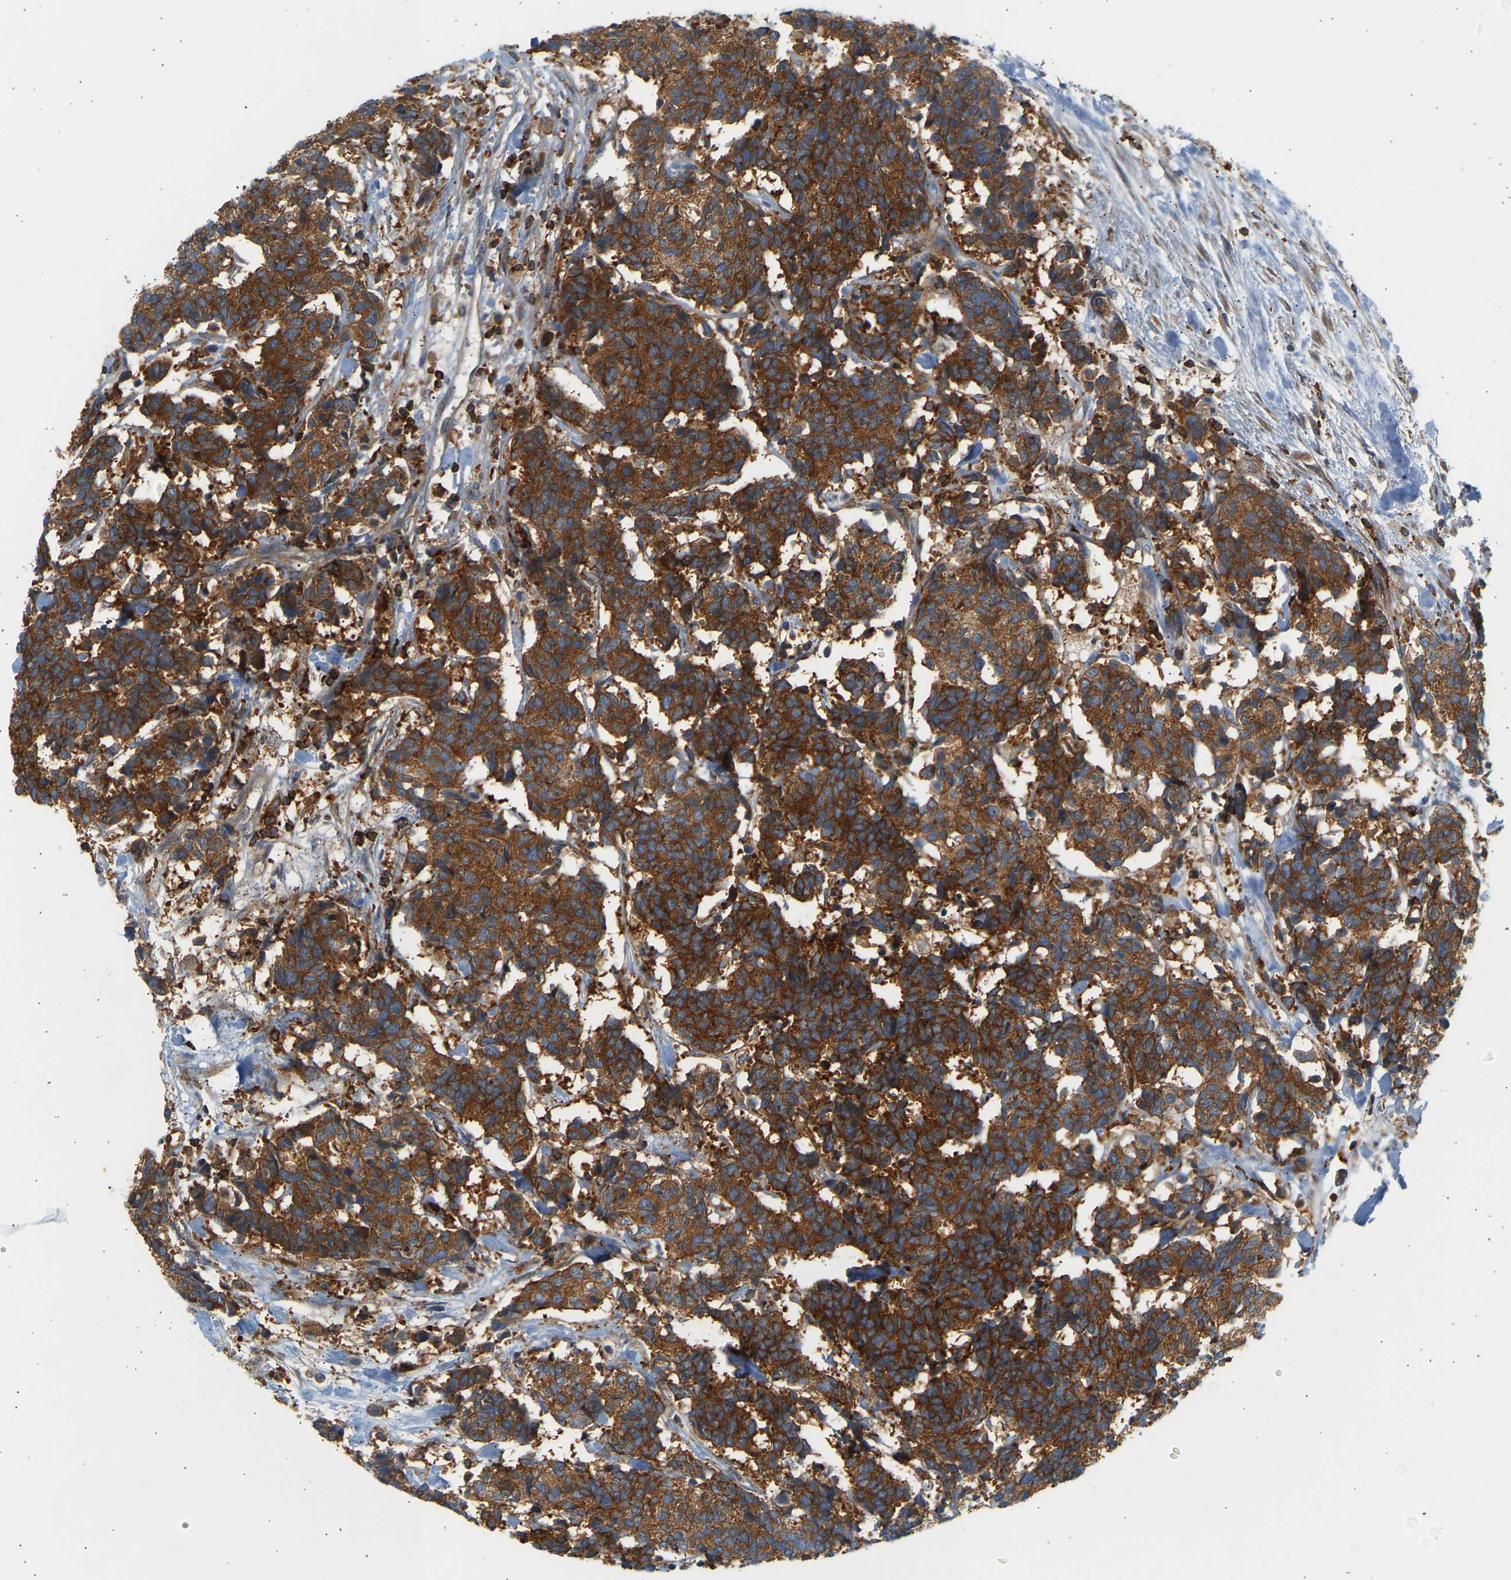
{"staining": {"intensity": "strong", "quantity": ">75%", "location": "cytoplasmic/membranous"}, "tissue": "carcinoid", "cell_type": "Tumor cells", "image_type": "cancer", "snomed": [{"axis": "morphology", "description": "Carcinoma, NOS"}, {"axis": "morphology", "description": "Carcinoid, malignant, NOS"}, {"axis": "topography", "description": "Urinary bladder"}], "caption": "Tumor cells reveal strong cytoplasmic/membranous positivity in about >75% of cells in carcinoma.", "gene": "FNBP1", "patient": {"sex": "male", "age": 57}}